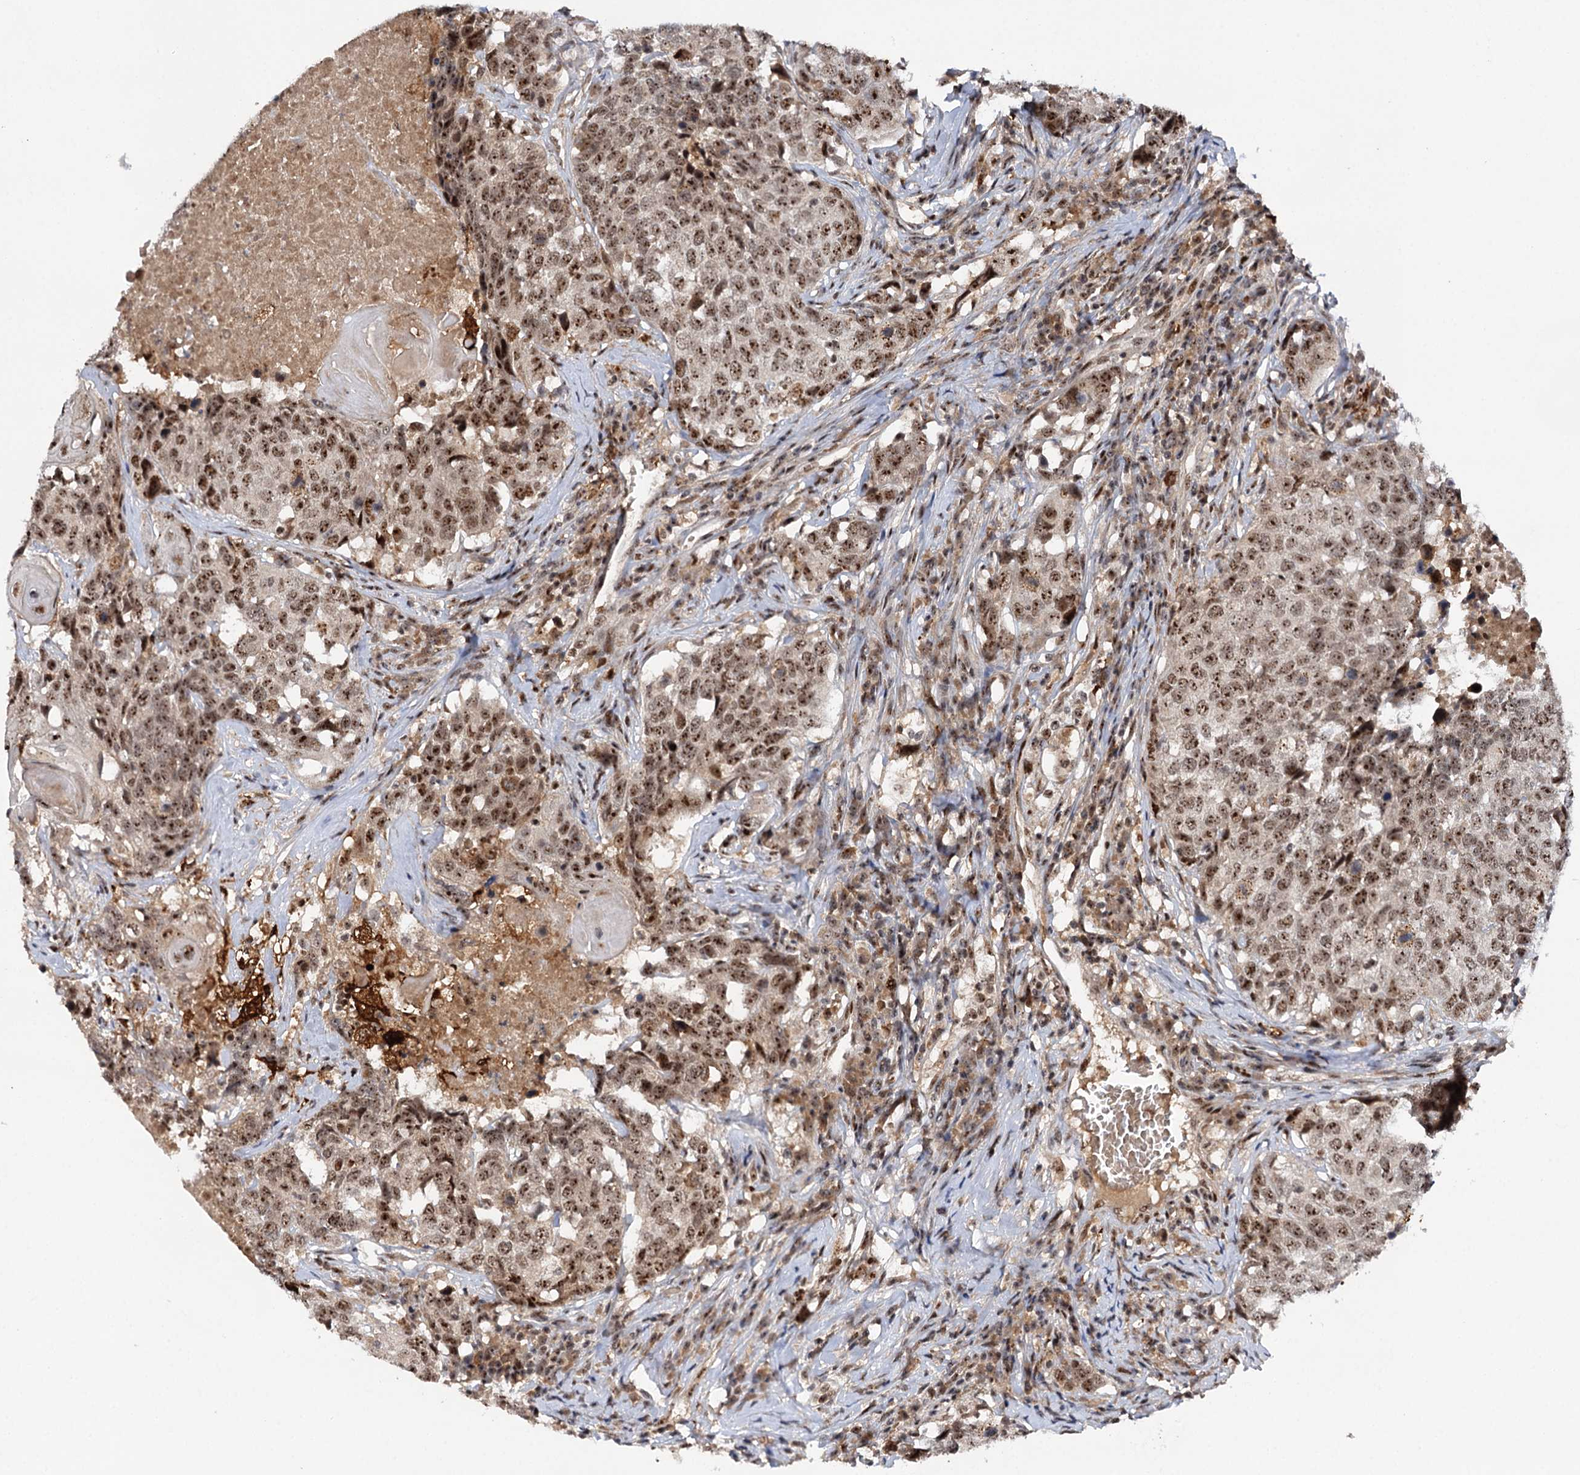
{"staining": {"intensity": "moderate", "quantity": ">75%", "location": "nuclear"}, "tissue": "head and neck cancer", "cell_type": "Tumor cells", "image_type": "cancer", "snomed": [{"axis": "morphology", "description": "Squamous cell carcinoma, NOS"}, {"axis": "topography", "description": "Head-Neck"}], "caption": "Immunohistochemical staining of head and neck cancer displays medium levels of moderate nuclear staining in approximately >75% of tumor cells.", "gene": "BUD13", "patient": {"sex": "male", "age": 66}}